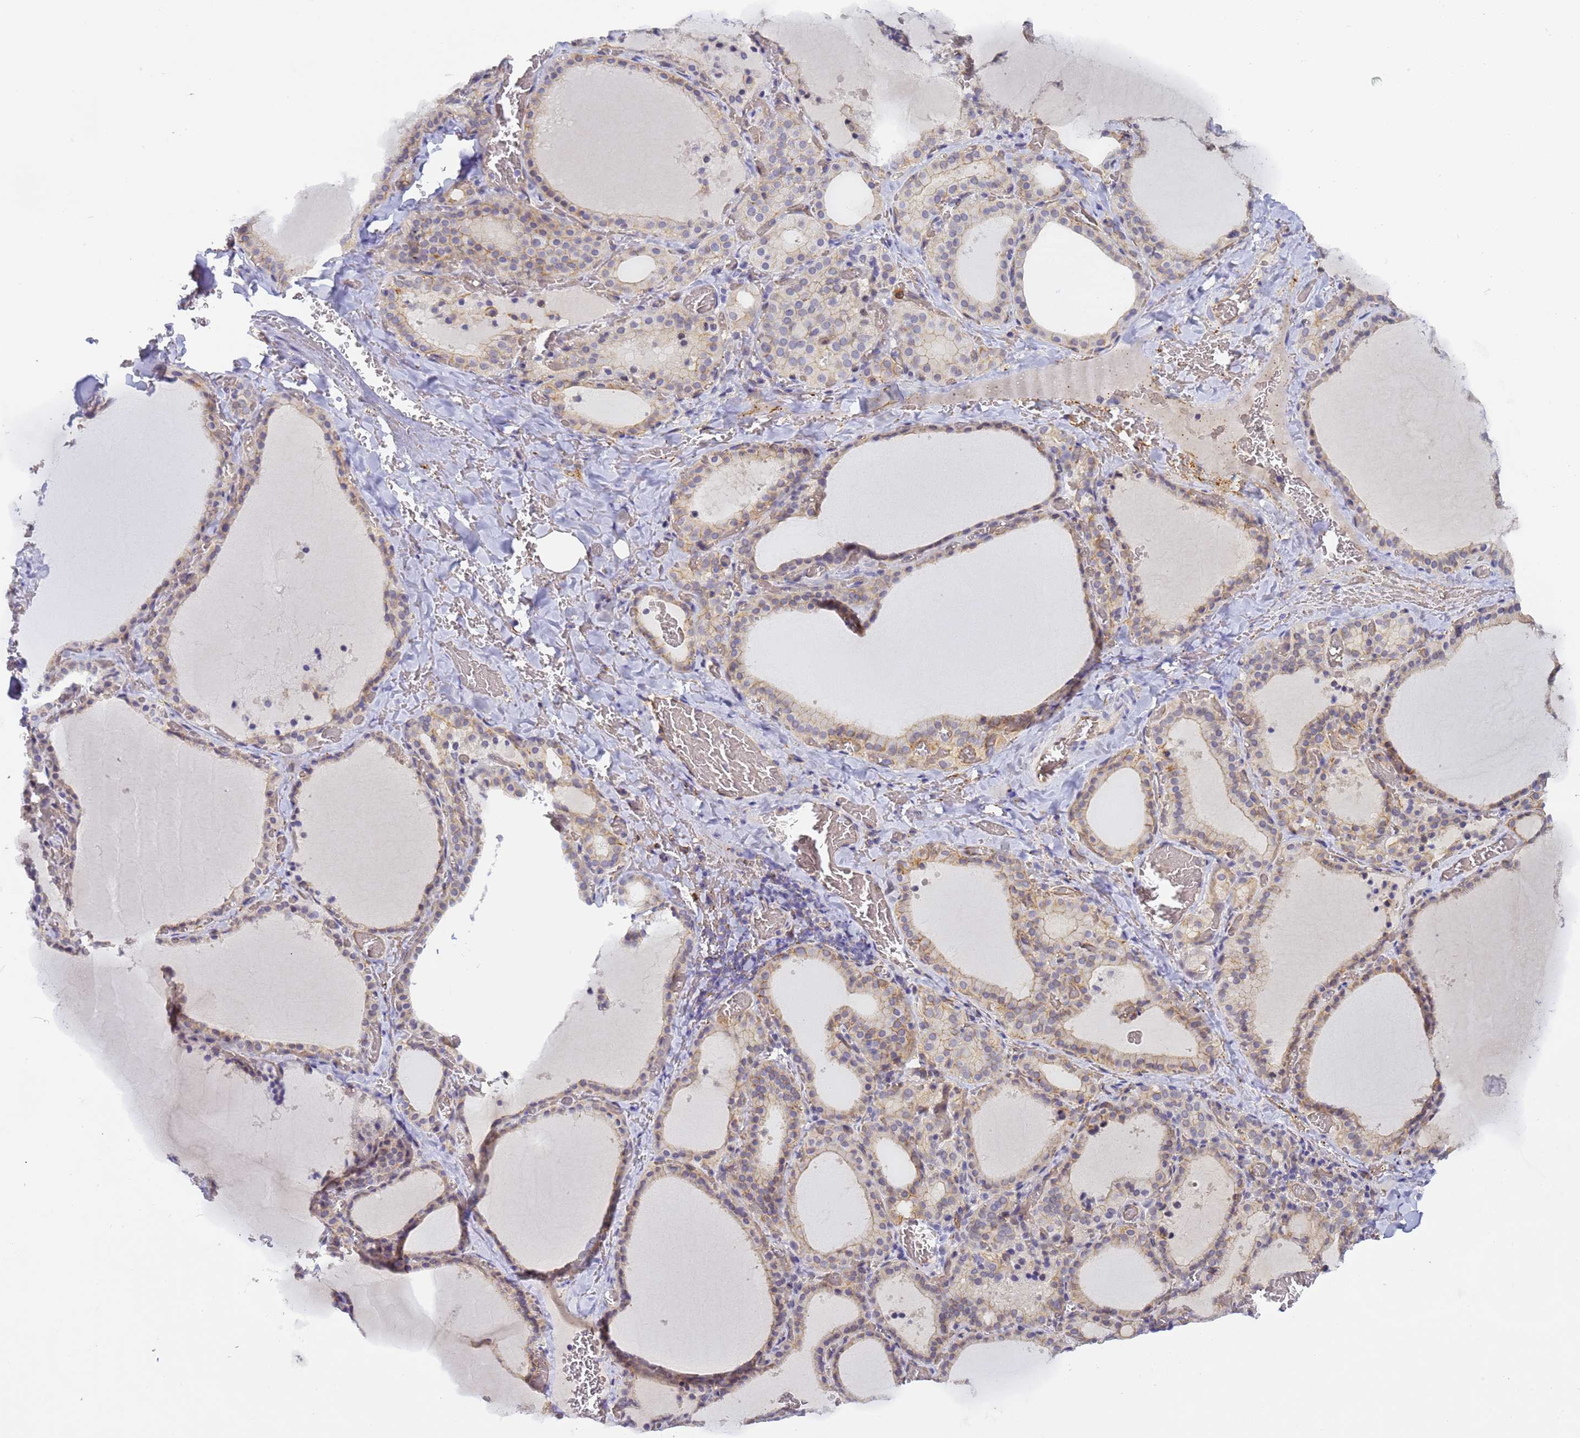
{"staining": {"intensity": "weak", "quantity": "25%-75%", "location": "cytoplasmic/membranous"}, "tissue": "thyroid gland", "cell_type": "Glandular cells", "image_type": "normal", "snomed": [{"axis": "morphology", "description": "Normal tissue, NOS"}, {"axis": "topography", "description": "Thyroid gland"}], "caption": "Unremarkable thyroid gland exhibits weak cytoplasmic/membranous staining in approximately 25%-75% of glandular cells, visualized by immunohistochemistry. (DAB IHC, brown staining for protein, blue staining for nuclei).", "gene": "GON4L", "patient": {"sex": "female", "age": 39}}